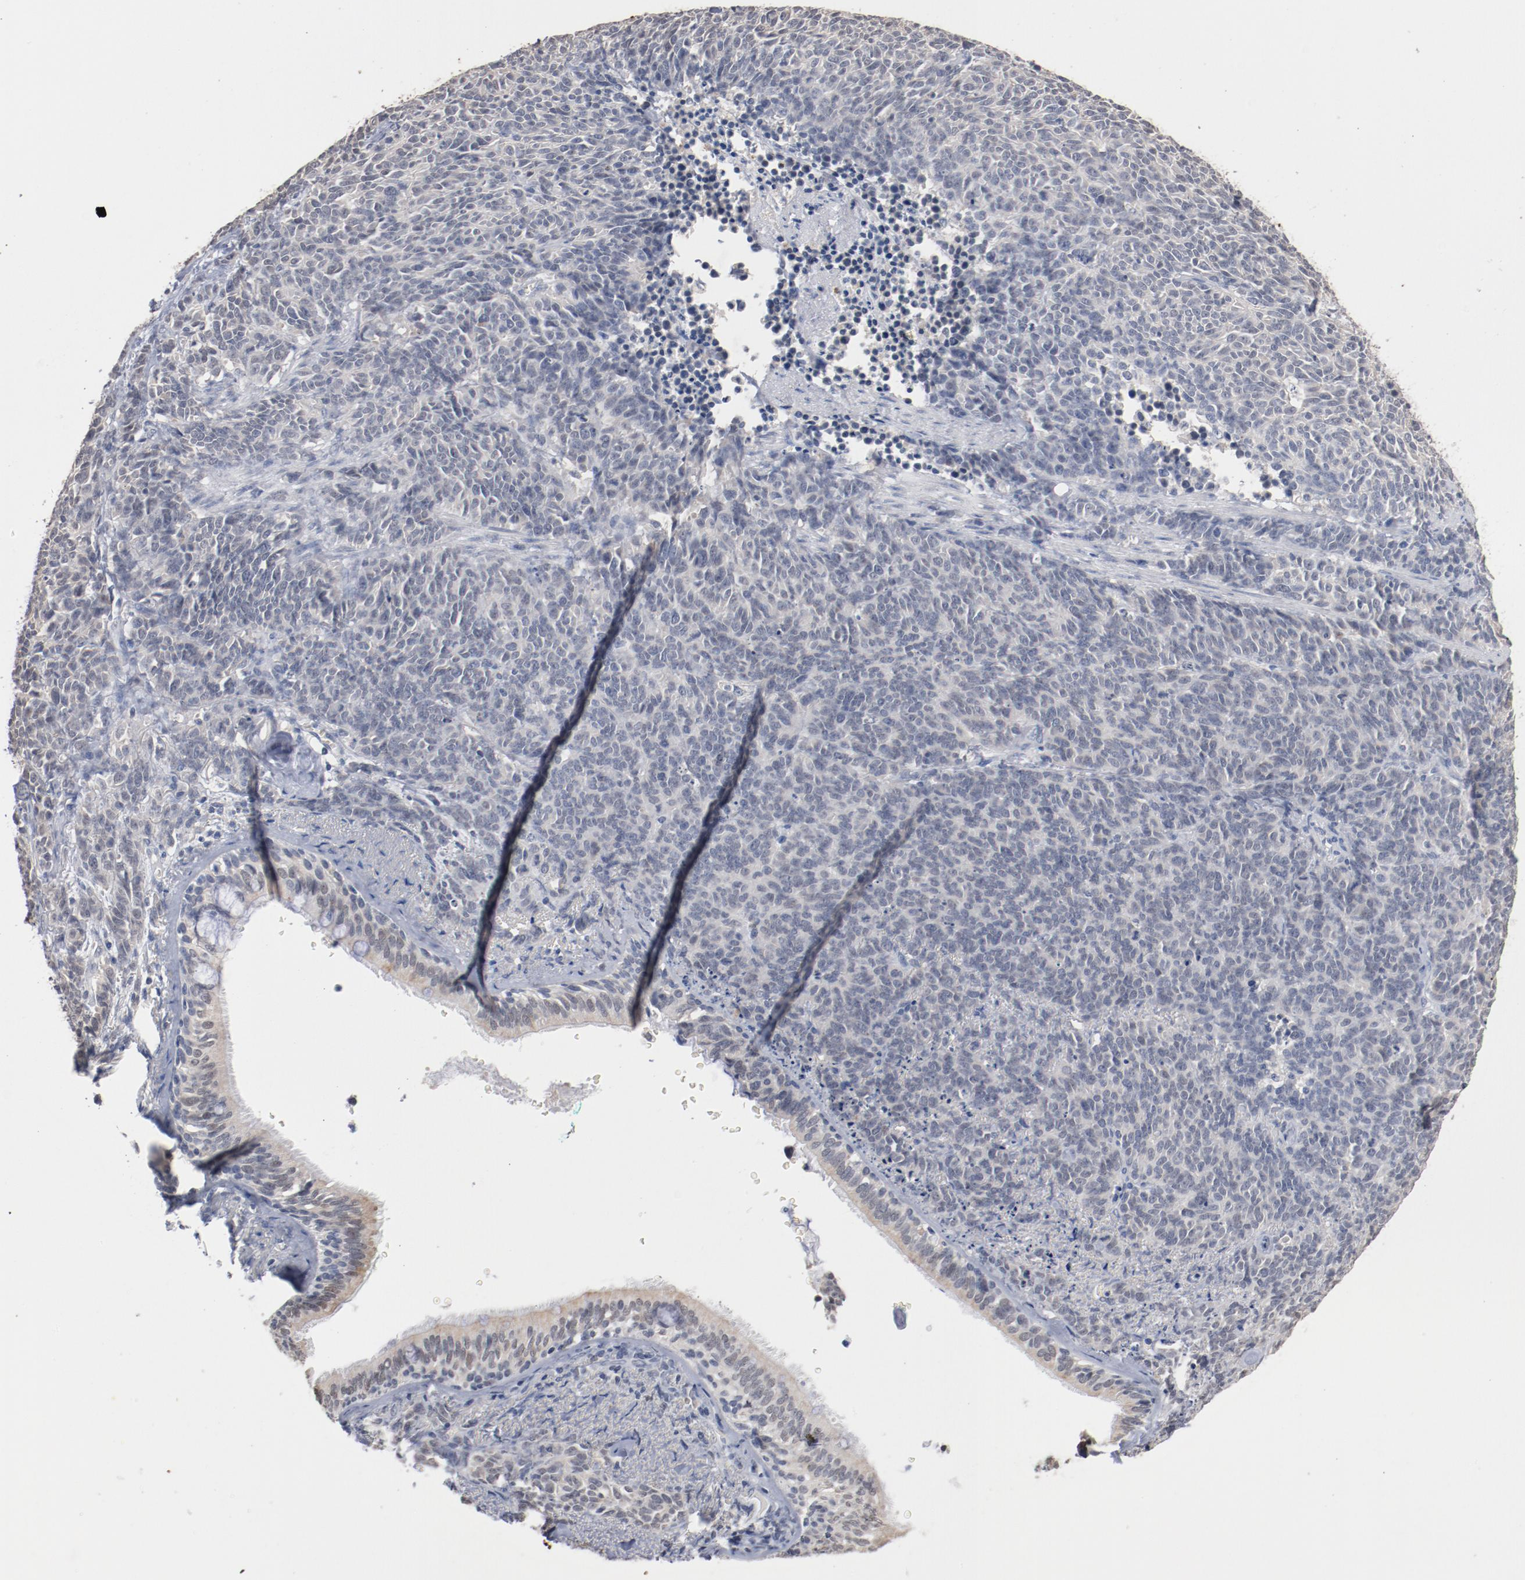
{"staining": {"intensity": "negative", "quantity": "none", "location": "none"}, "tissue": "lung cancer", "cell_type": "Tumor cells", "image_type": "cancer", "snomed": [{"axis": "morphology", "description": "Neoplasm, malignant, NOS"}, {"axis": "topography", "description": "Lung"}], "caption": "A high-resolution image shows immunohistochemistry staining of lung cancer (neoplasm (malignant)), which shows no significant staining in tumor cells.", "gene": "ERICH1", "patient": {"sex": "female", "age": 58}}